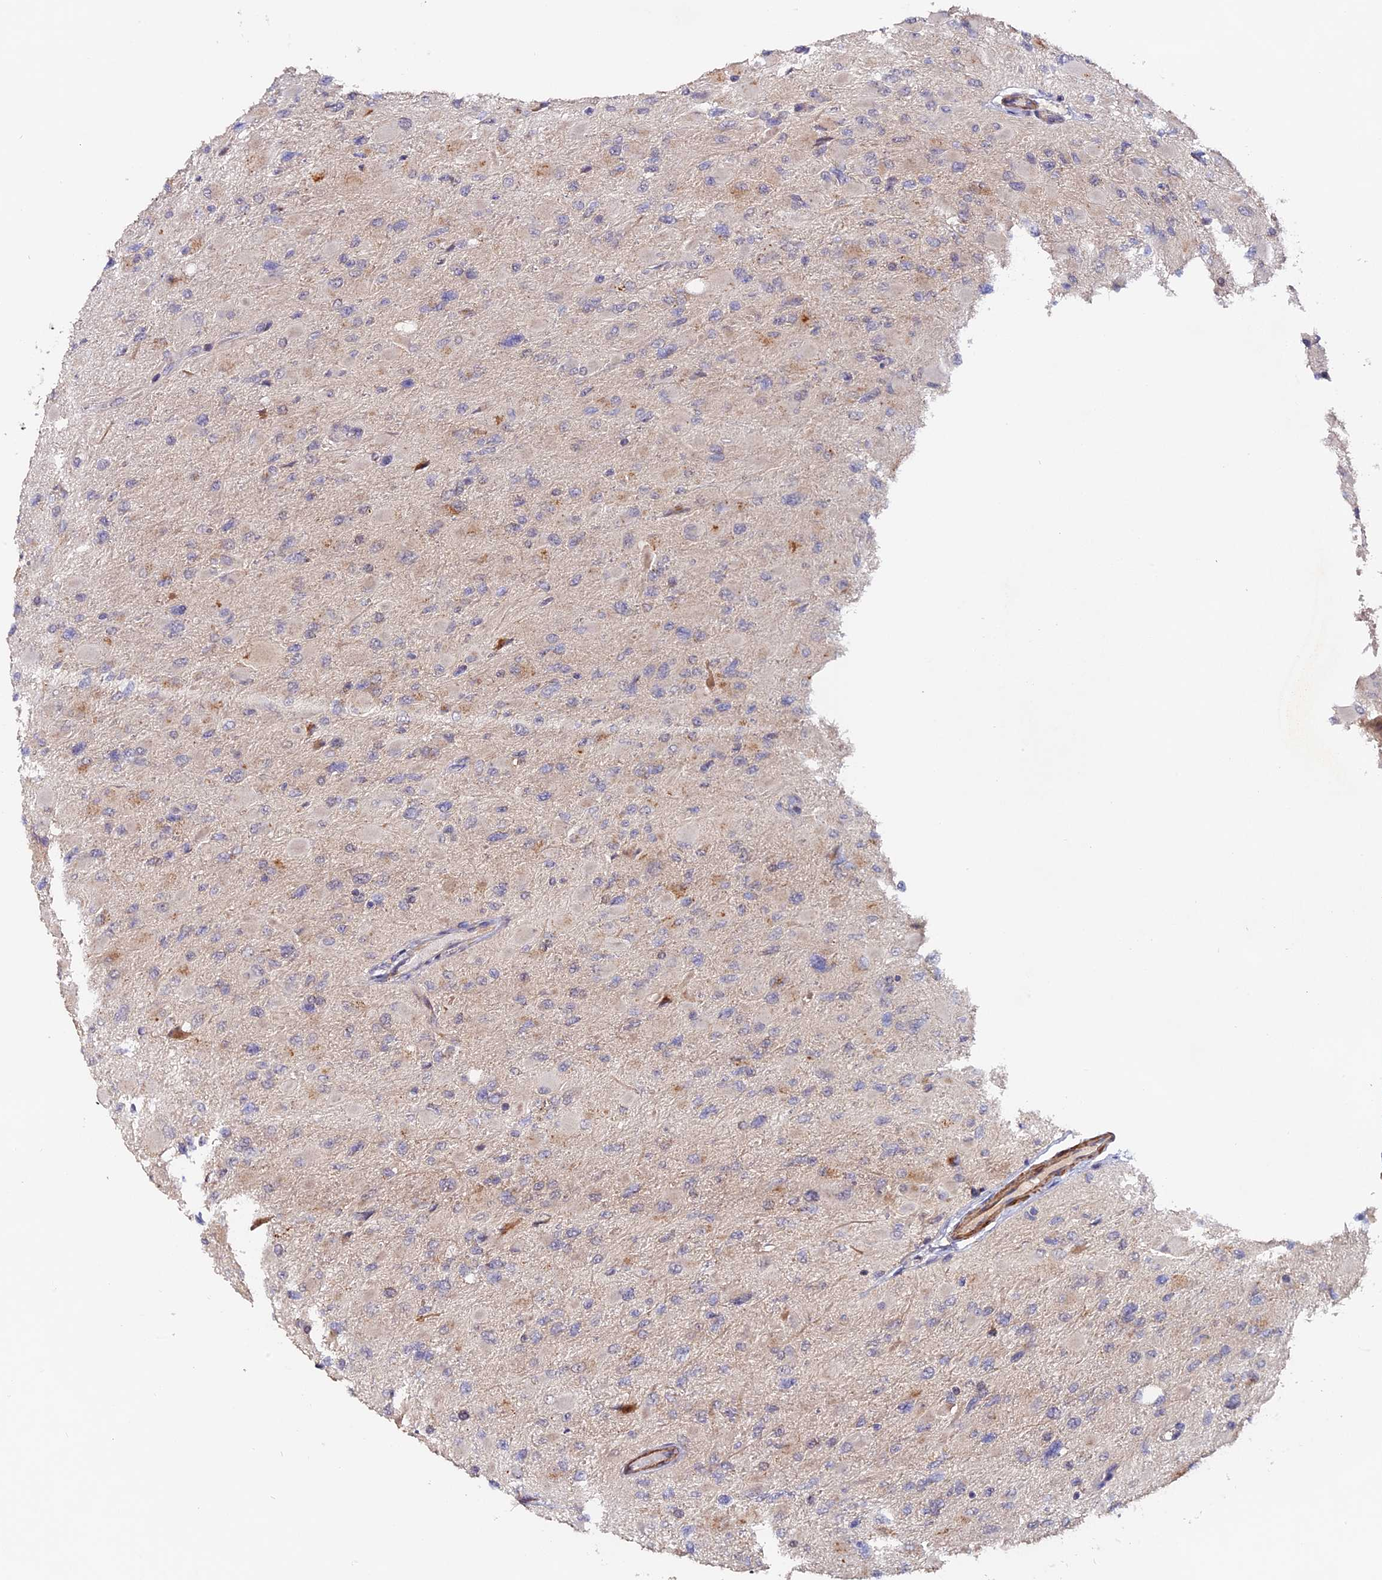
{"staining": {"intensity": "negative", "quantity": "none", "location": "none"}, "tissue": "glioma", "cell_type": "Tumor cells", "image_type": "cancer", "snomed": [{"axis": "morphology", "description": "Glioma, malignant, High grade"}, {"axis": "topography", "description": "Cerebral cortex"}], "caption": "The IHC histopathology image has no significant positivity in tumor cells of glioma tissue.", "gene": "TANGO6", "patient": {"sex": "female", "age": 36}}